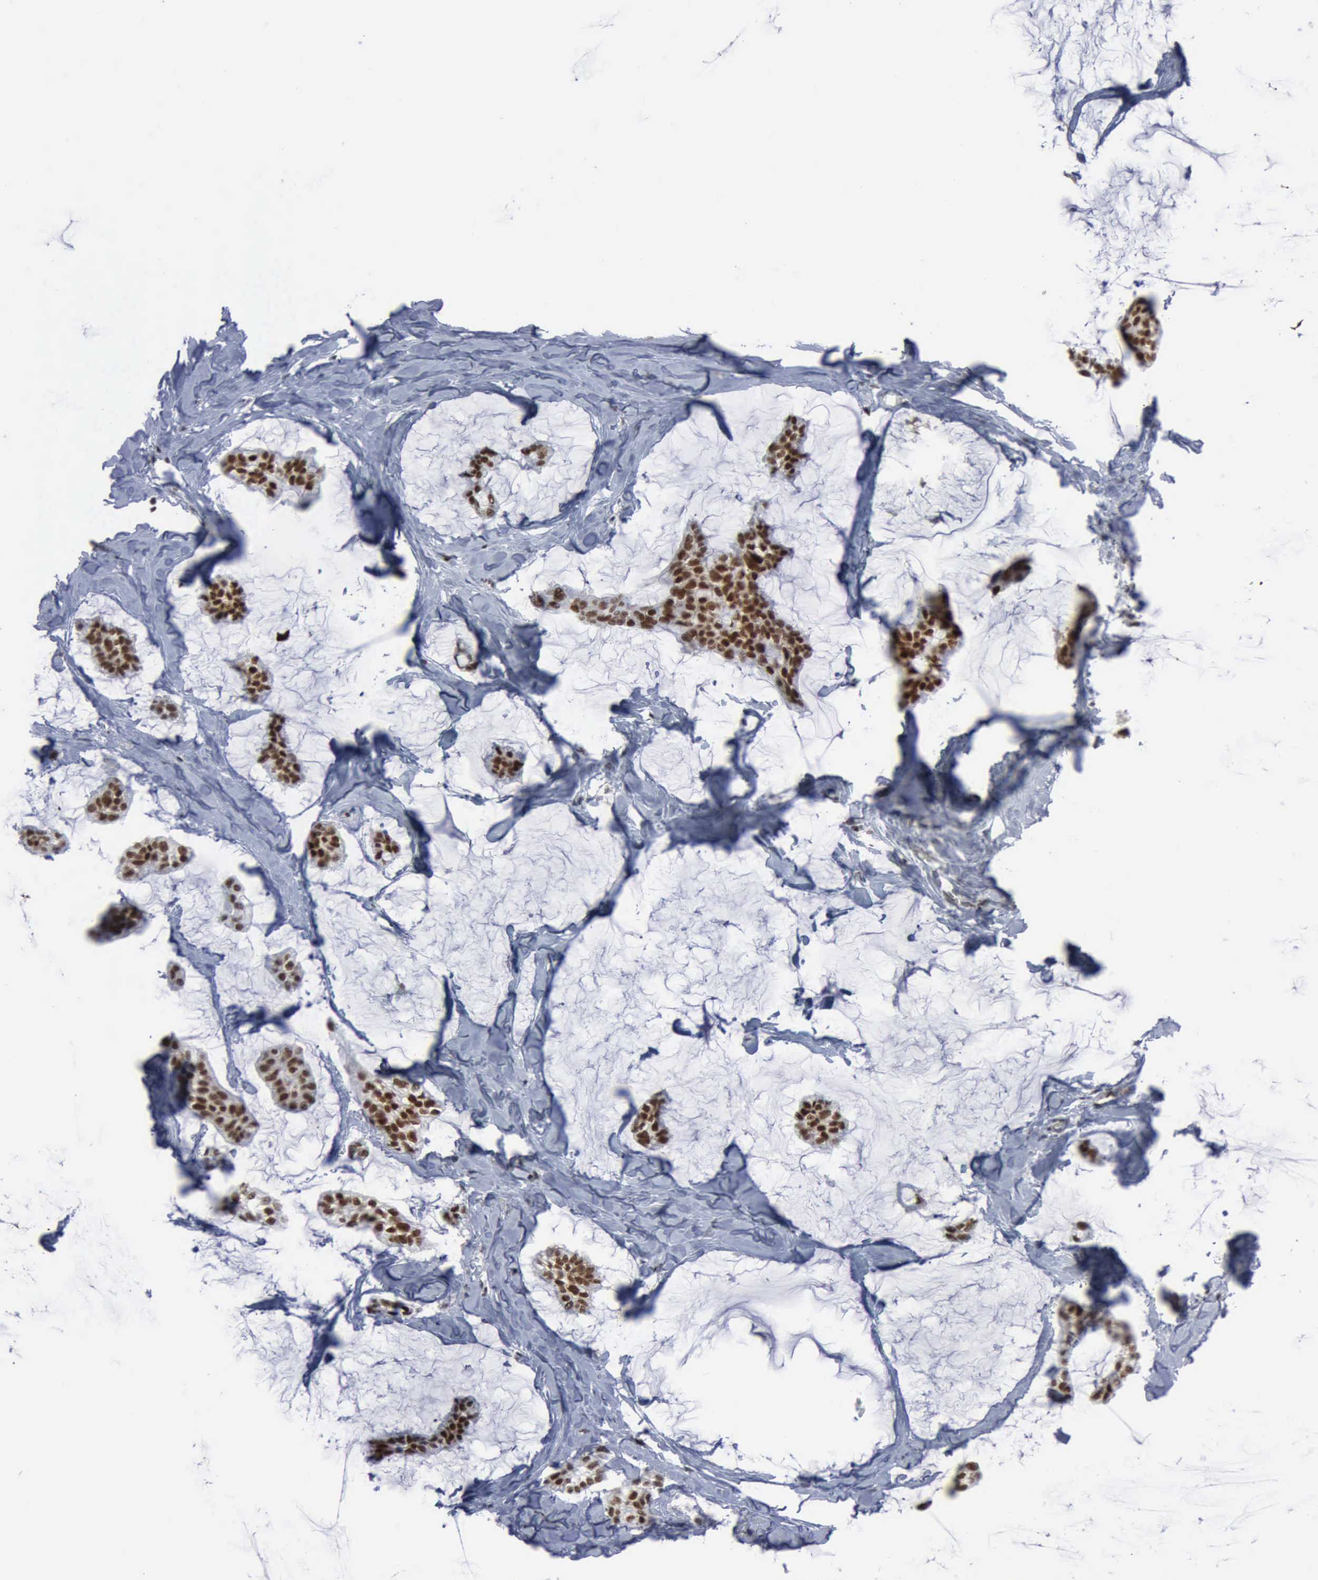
{"staining": {"intensity": "moderate", "quantity": ">75%", "location": "nuclear"}, "tissue": "breast cancer", "cell_type": "Tumor cells", "image_type": "cancer", "snomed": [{"axis": "morphology", "description": "Duct carcinoma"}, {"axis": "topography", "description": "Breast"}], "caption": "Immunohistochemistry (IHC) (DAB (3,3'-diaminobenzidine)) staining of human breast cancer (invasive ductal carcinoma) reveals moderate nuclear protein staining in approximately >75% of tumor cells. (IHC, brightfield microscopy, high magnification).", "gene": "XPA", "patient": {"sex": "female", "age": 93}}